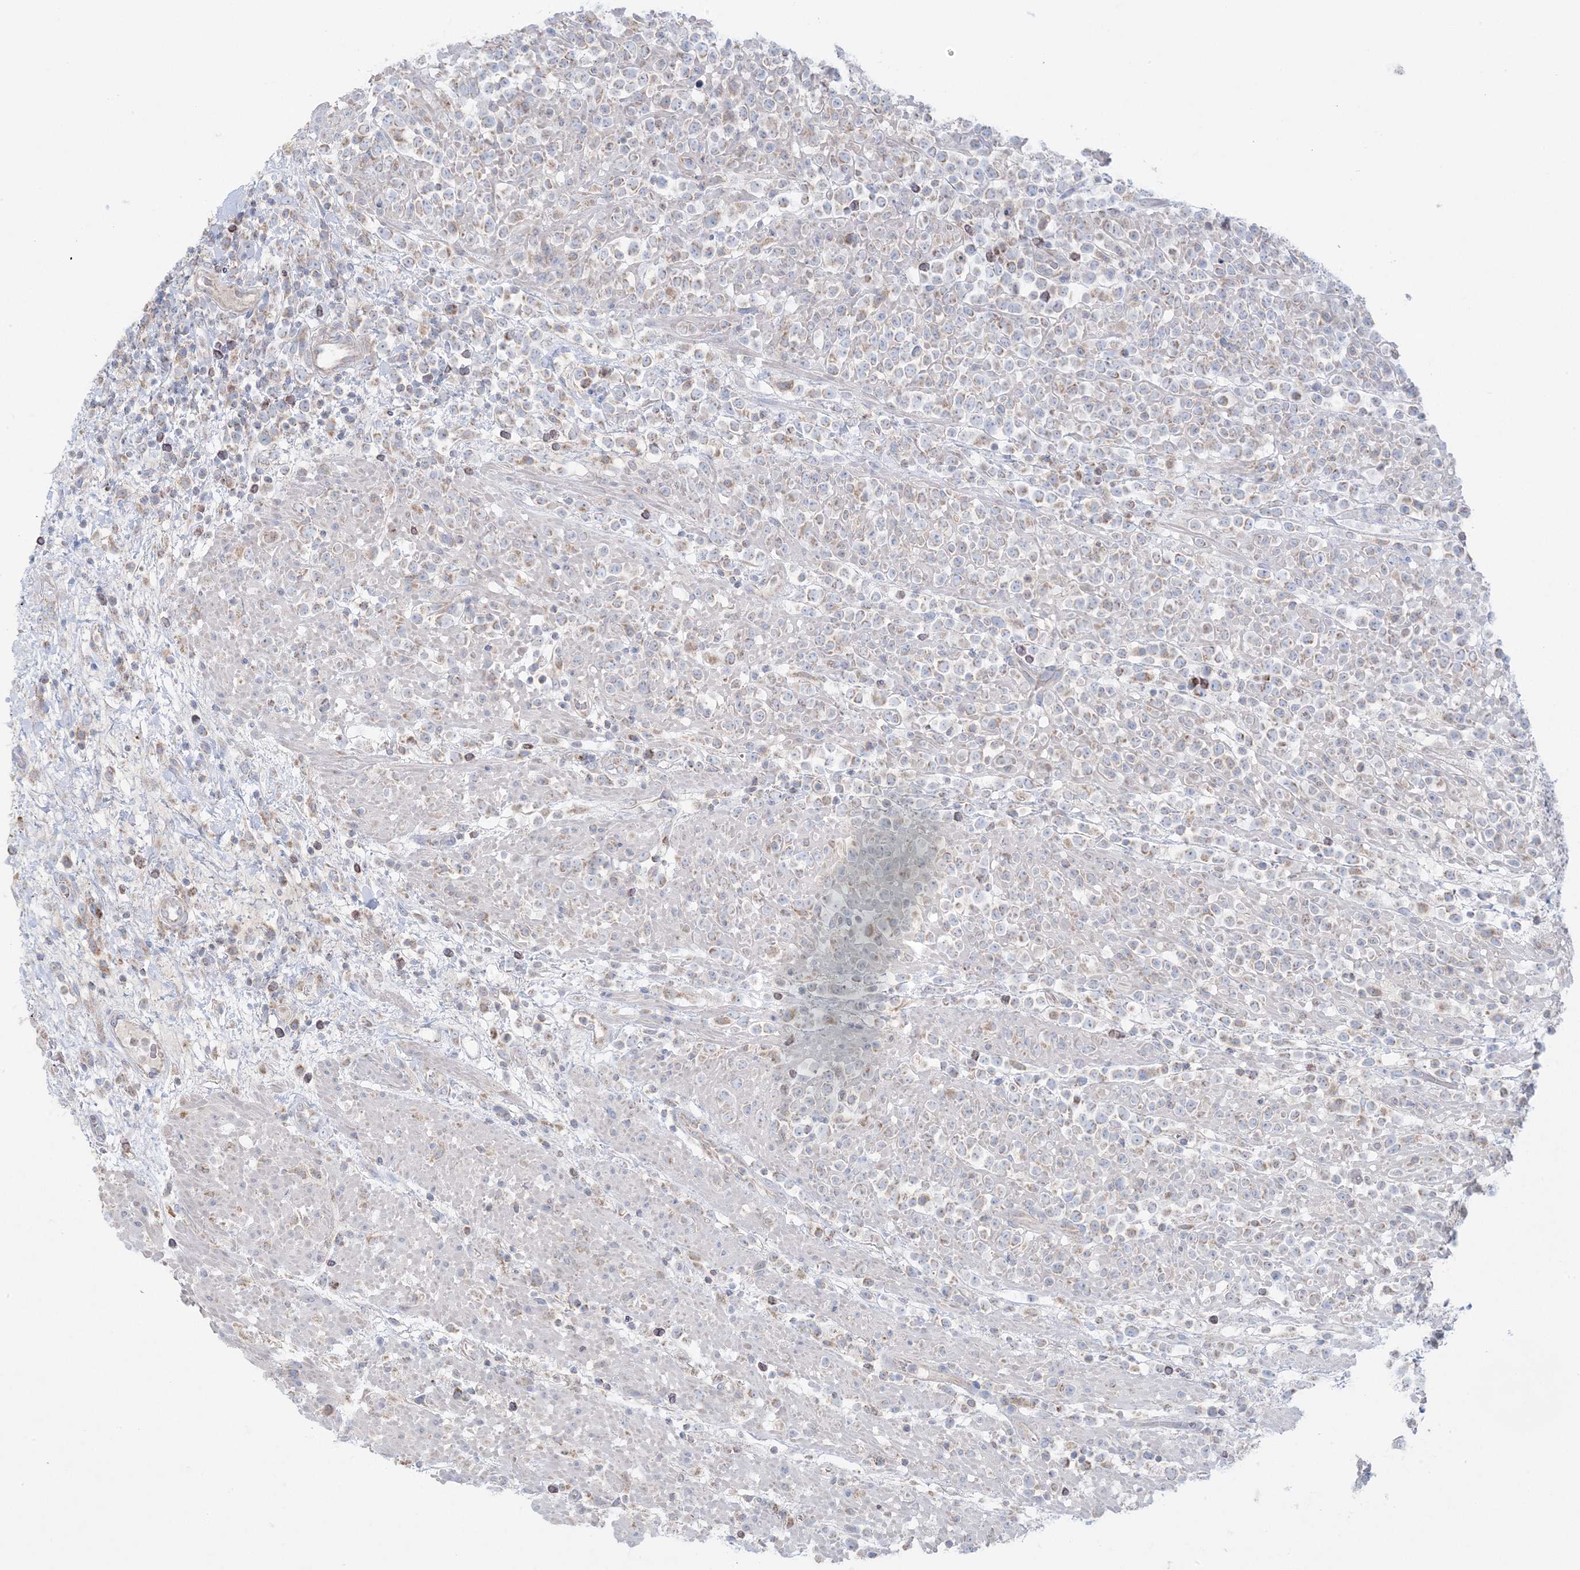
{"staining": {"intensity": "weak", "quantity": "25%-75%", "location": "cytoplasmic/membranous"}, "tissue": "lymphoma", "cell_type": "Tumor cells", "image_type": "cancer", "snomed": [{"axis": "morphology", "description": "Malignant lymphoma, non-Hodgkin's type, High grade"}, {"axis": "topography", "description": "Colon"}], "caption": "The photomicrograph displays a brown stain indicating the presence of a protein in the cytoplasmic/membranous of tumor cells in high-grade malignant lymphoma, non-Hodgkin's type.", "gene": "KCTD6", "patient": {"sex": "female", "age": 53}}